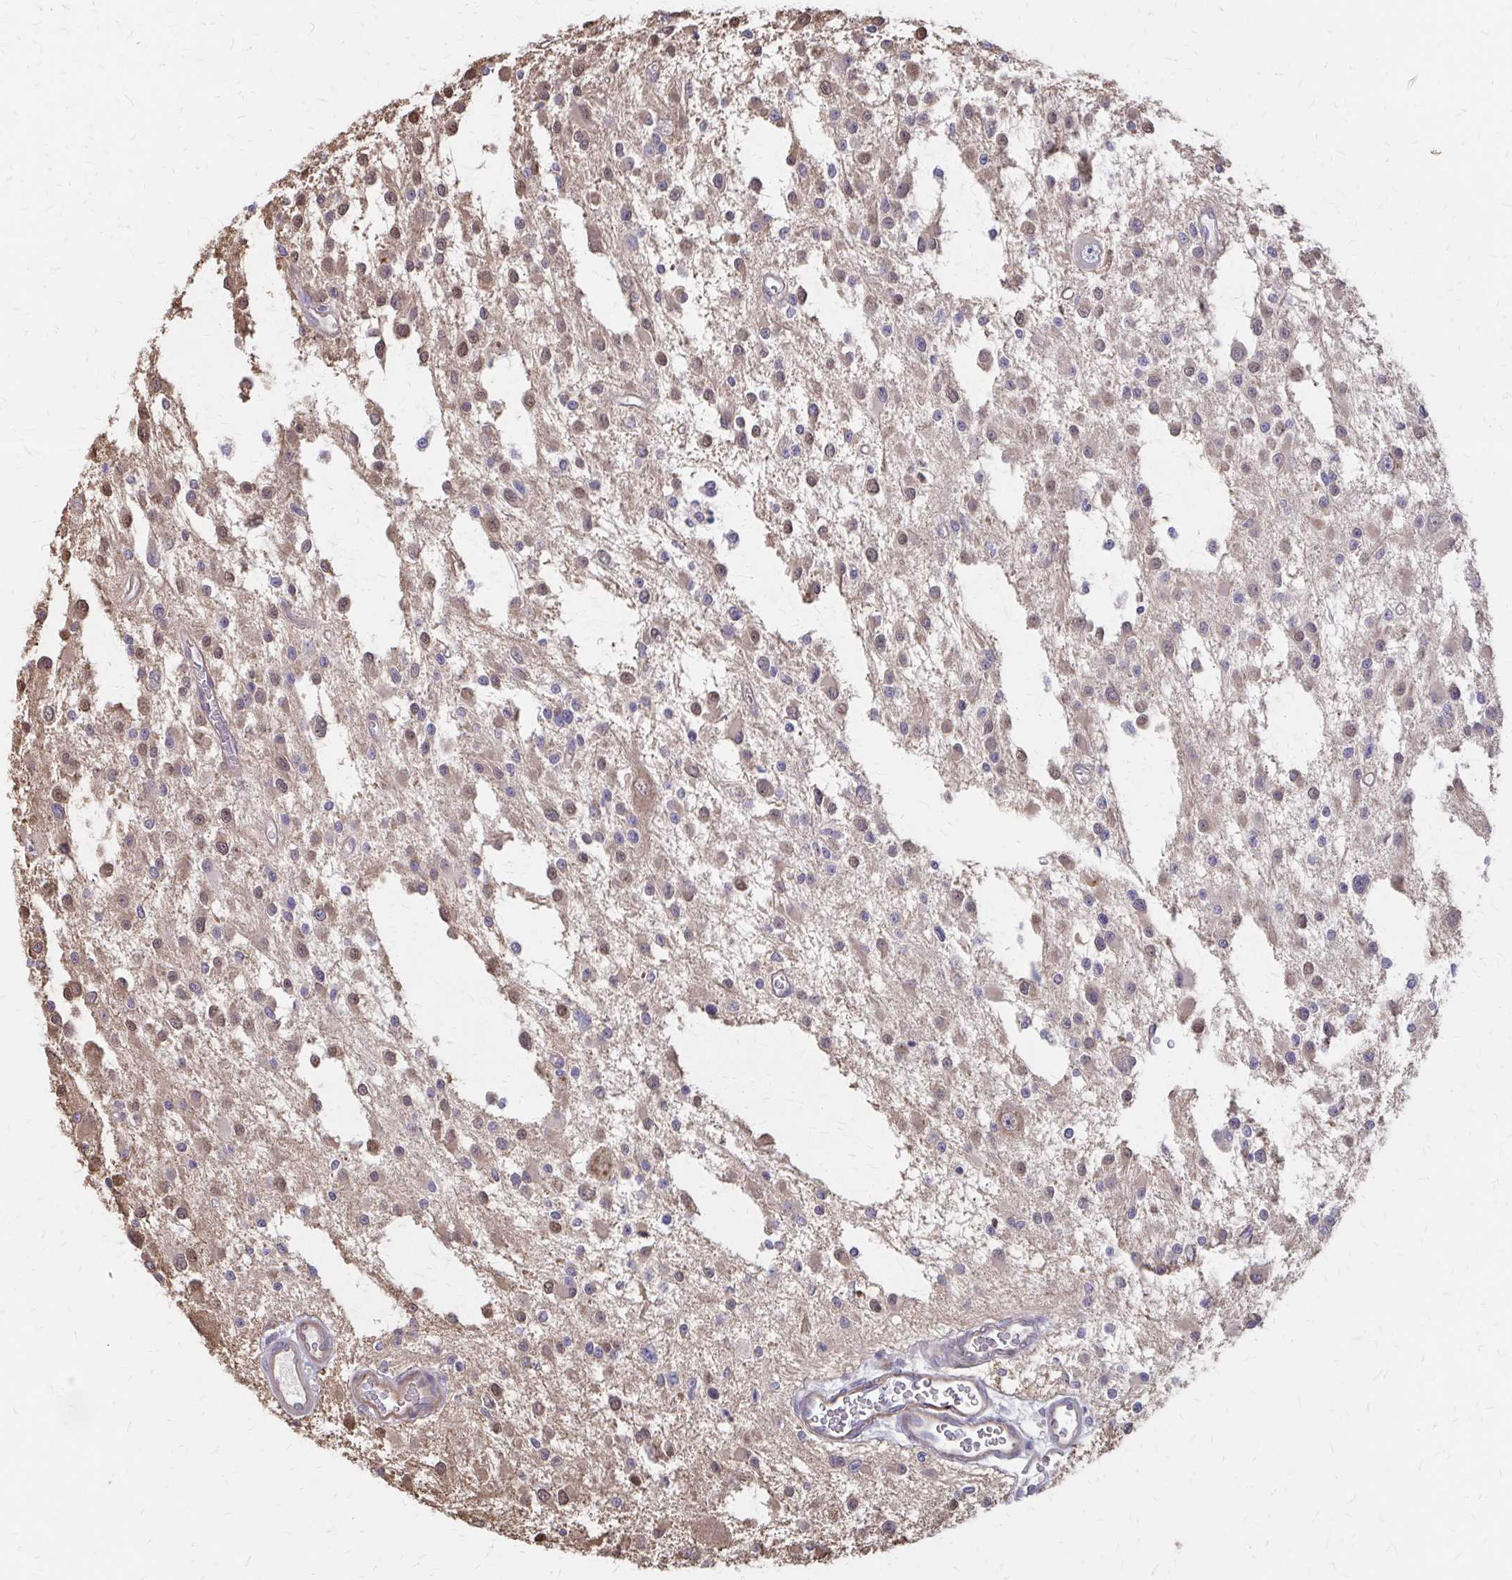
{"staining": {"intensity": "weak", "quantity": "25%-75%", "location": "cytoplasmic/membranous,nuclear"}, "tissue": "glioma", "cell_type": "Tumor cells", "image_type": "cancer", "snomed": [{"axis": "morphology", "description": "Glioma, malignant, Low grade"}, {"axis": "topography", "description": "Brain"}], "caption": "About 25%-75% of tumor cells in human malignant glioma (low-grade) show weak cytoplasmic/membranous and nuclear protein positivity as visualized by brown immunohistochemical staining.", "gene": "IFI44L", "patient": {"sex": "male", "age": 43}}